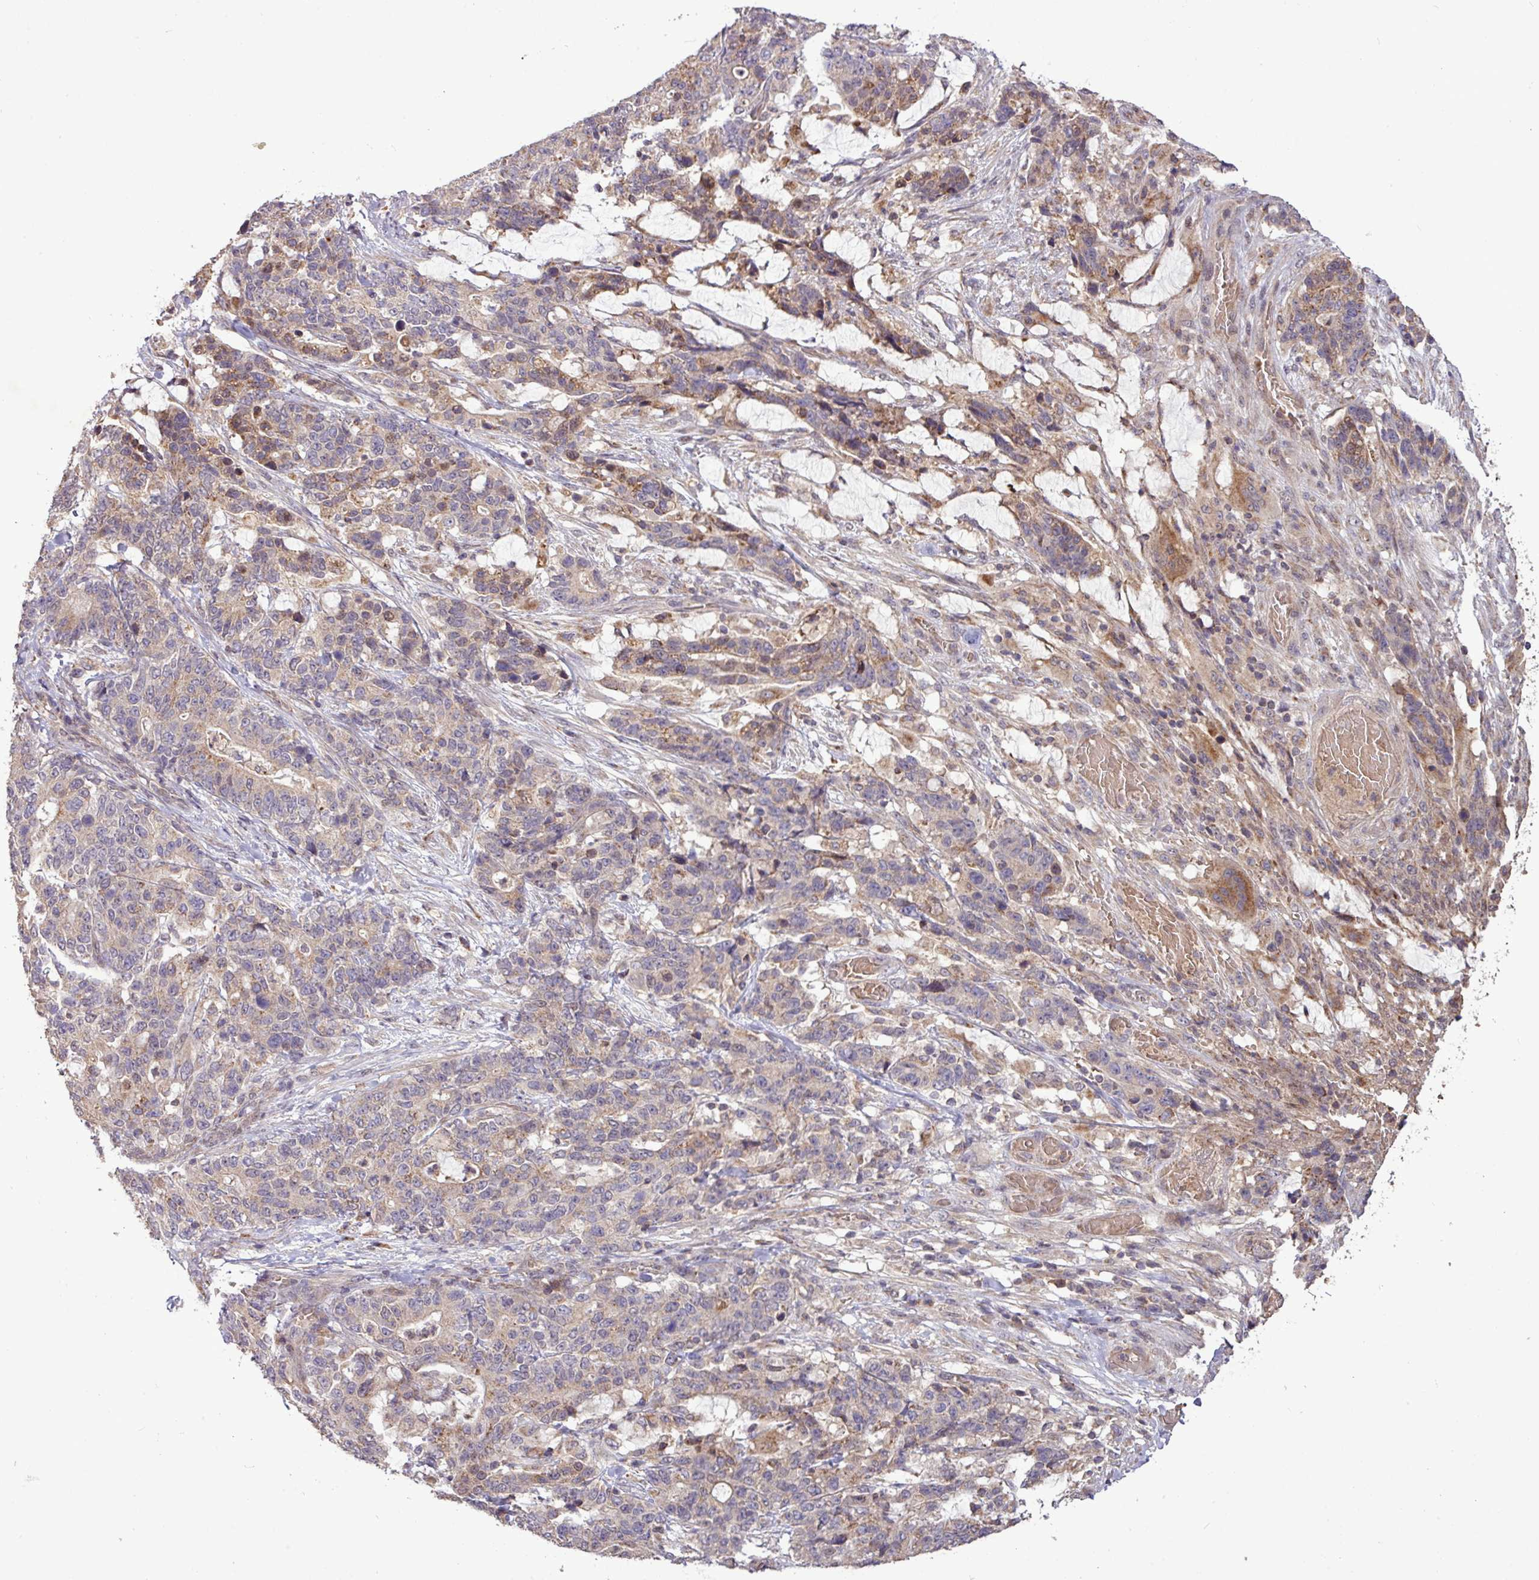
{"staining": {"intensity": "moderate", "quantity": "<25%", "location": "cytoplasmic/membranous"}, "tissue": "stomach cancer", "cell_type": "Tumor cells", "image_type": "cancer", "snomed": [{"axis": "morphology", "description": "Normal tissue, NOS"}, {"axis": "morphology", "description": "Adenocarcinoma, NOS"}, {"axis": "topography", "description": "Stomach"}], "caption": "About <25% of tumor cells in adenocarcinoma (stomach) demonstrate moderate cytoplasmic/membranous protein staining as visualized by brown immunohistochemical staining.", "gene": "YPEL3", "patient": {"sex": "female", "age": 64}}